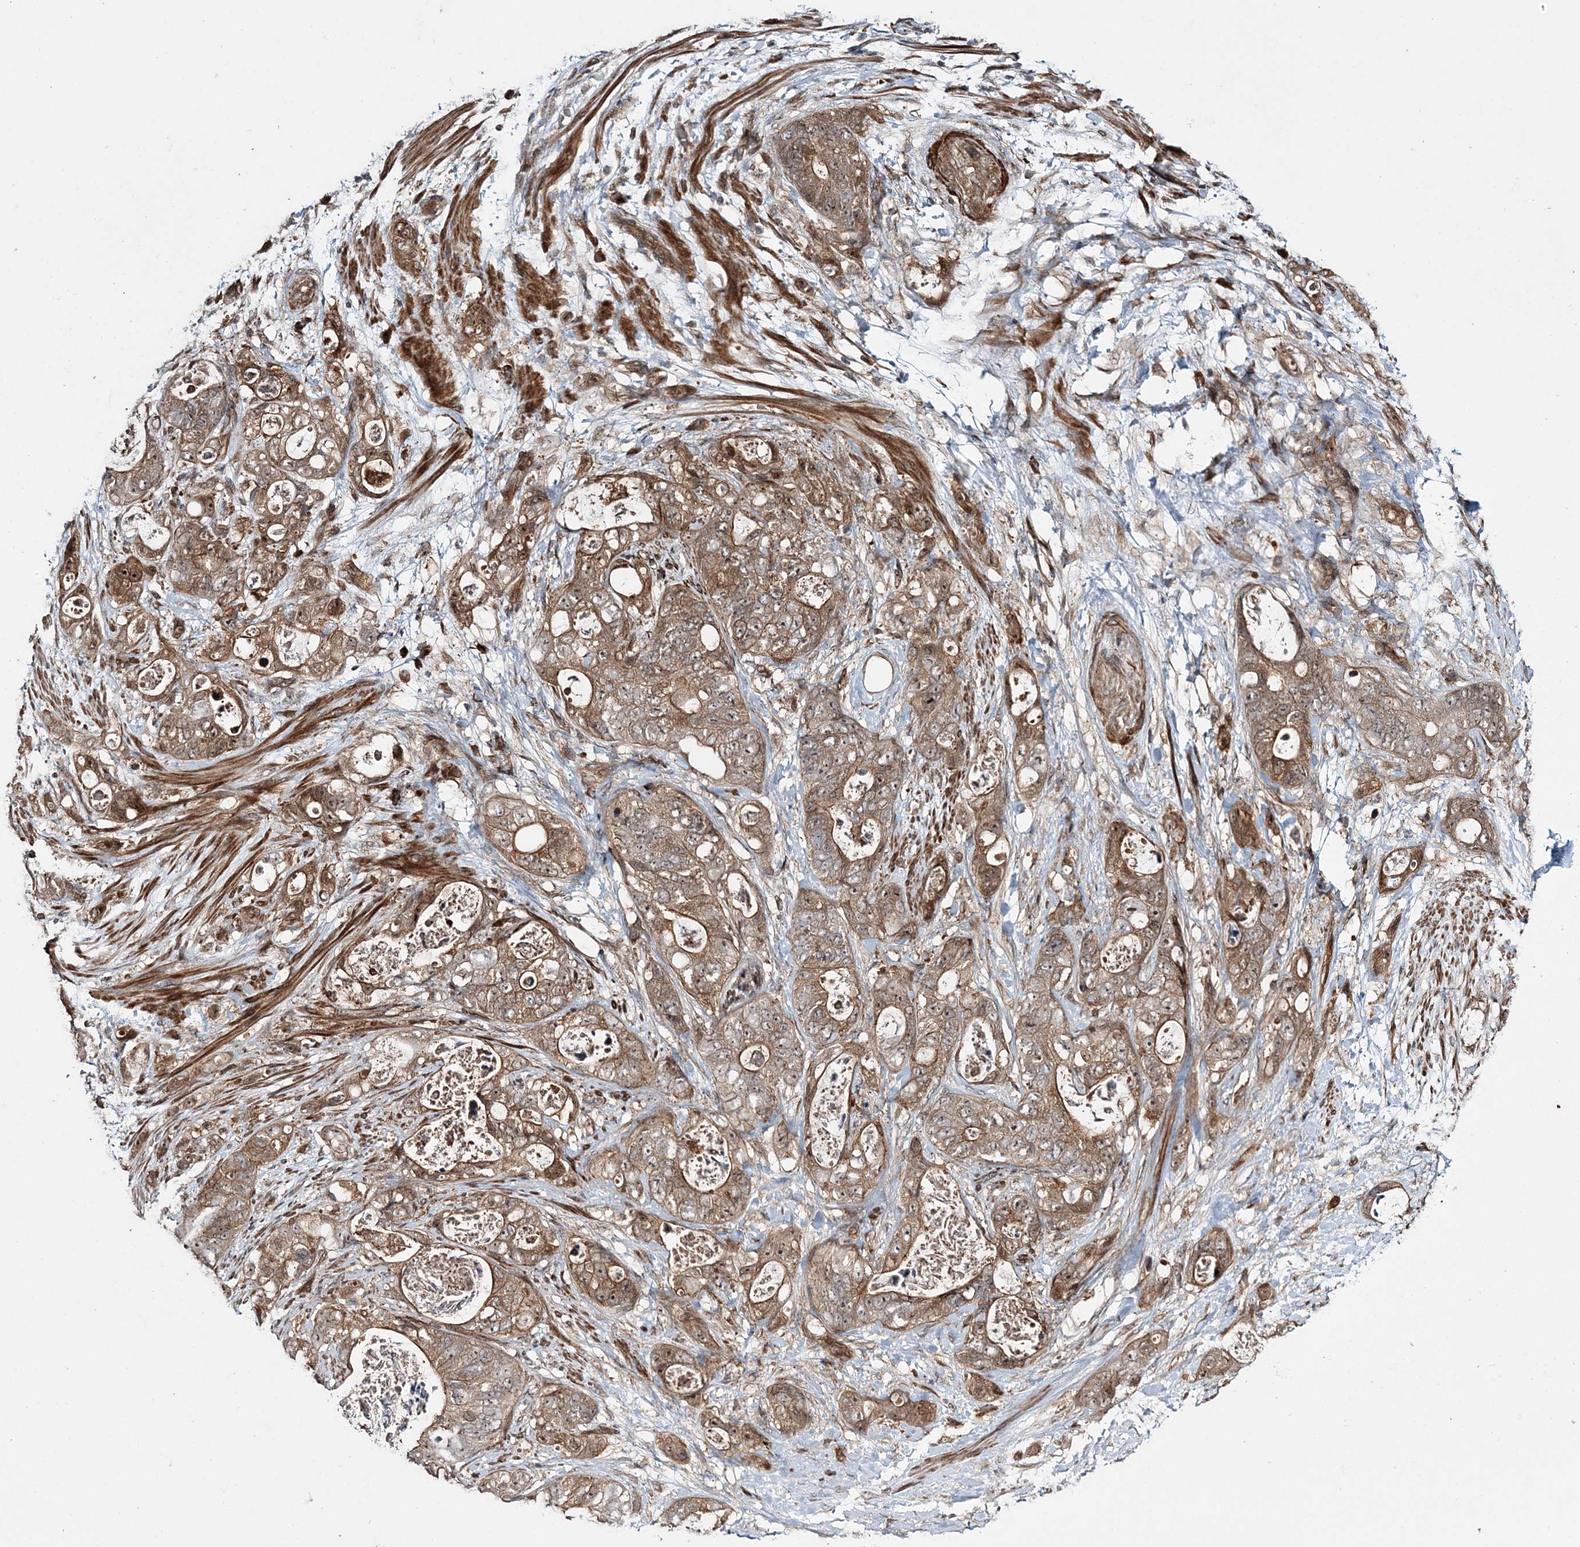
{"staining": {"intensity": "moderate", "quantity": ">75%", "location": "cytoplasmic/membranous,nuclear"}, "tissue": "stomach cancer", "cell_type": "Tumor cells", "image_type": "cancer", "snomed": [{"axis": "morphology", "description": "Adenocarcinoma, NOS"}, {"axis": "topography", "description": "Stomach"}], "caption": "DAB (3,3'-diaminobenzidine) immunohistochemical staining of human adenocarcinoma (stomach) demonstrates moderate cytoplasmic/membranous and nuclear protein positivity in about >75% of tumor cells.", "gene": "UBTD2", "patient": {"sex": "female", "age": 89}}